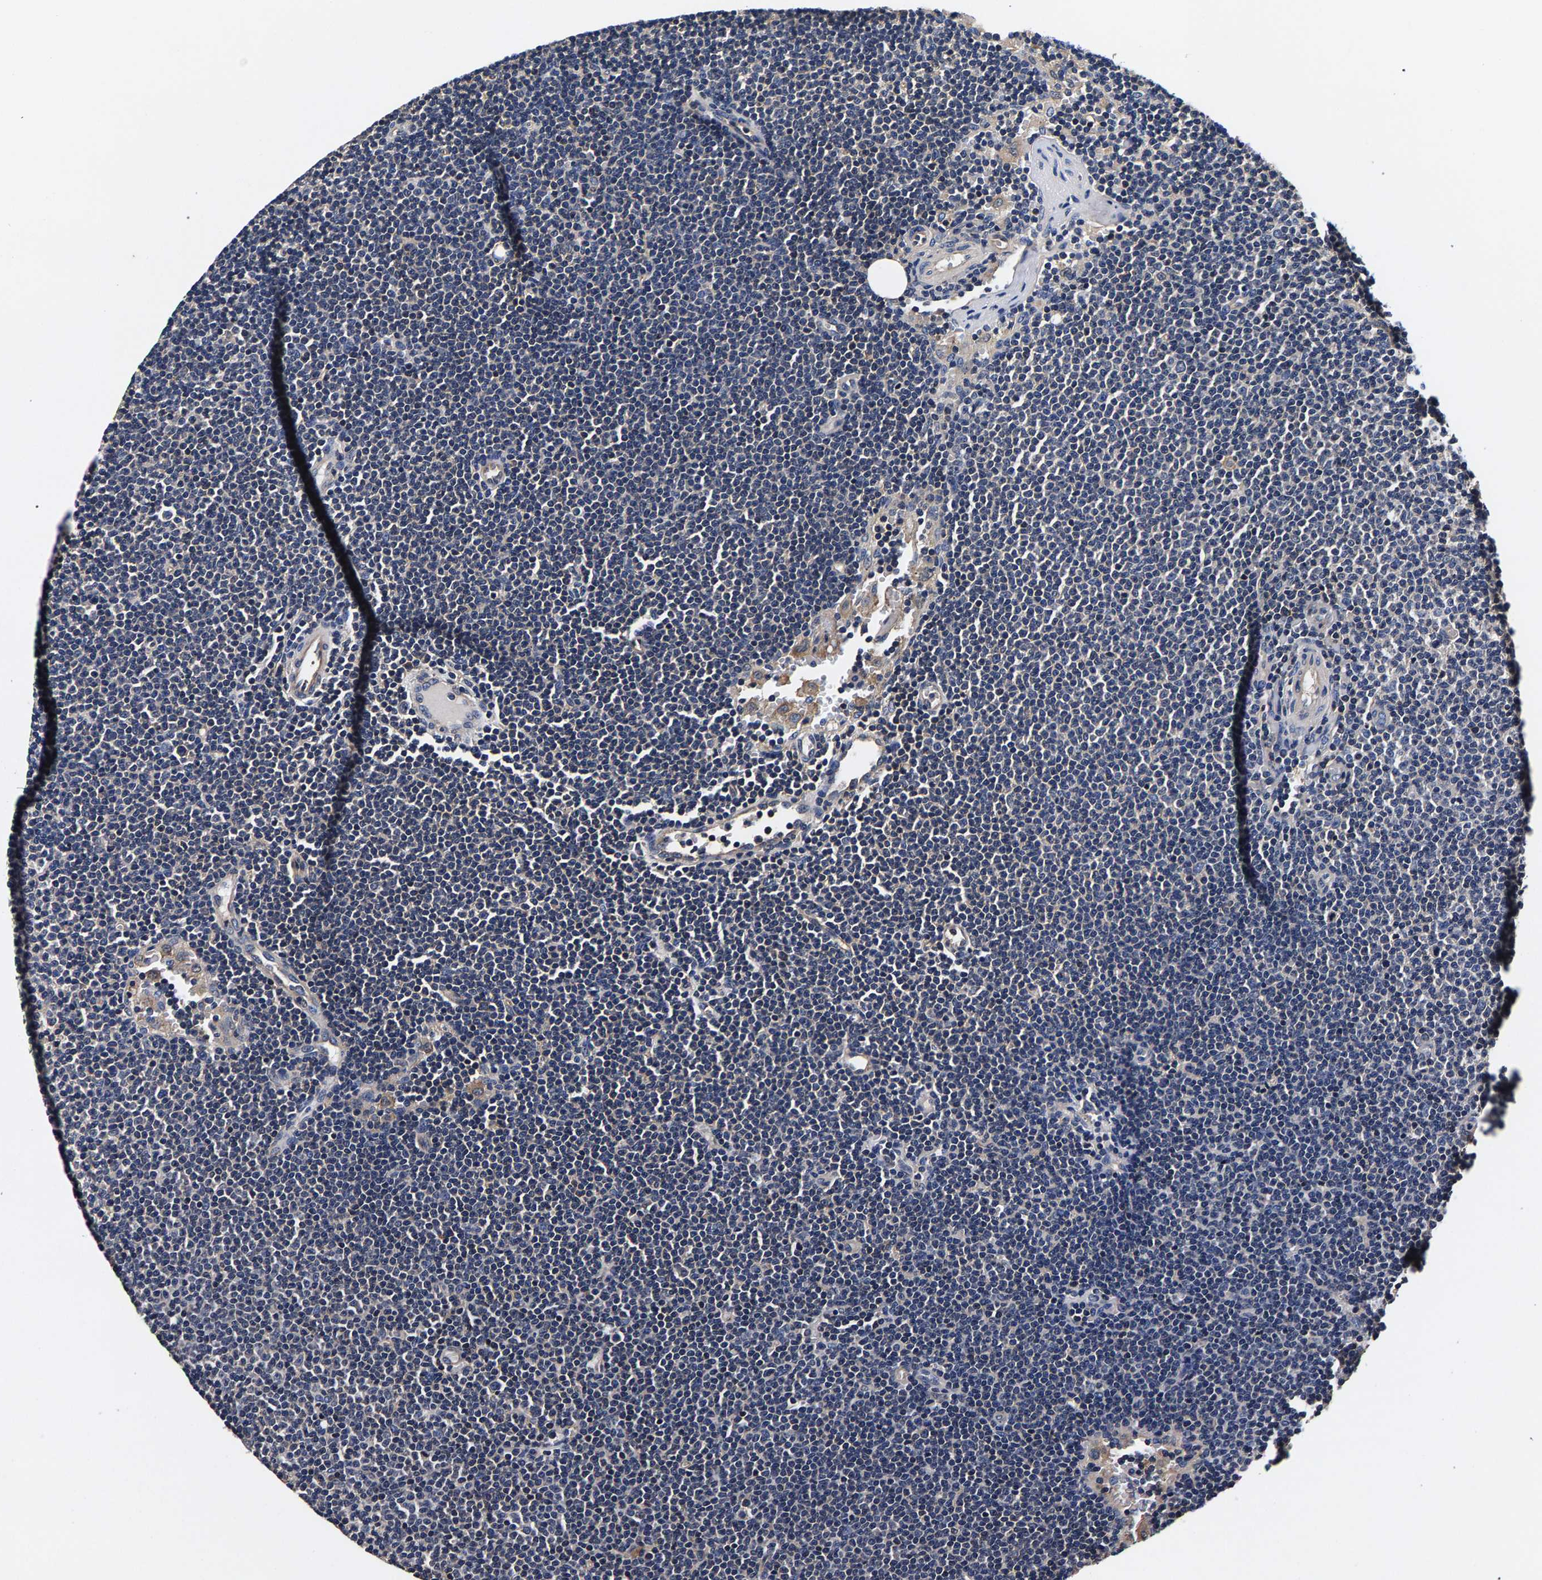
{"staining": {"intensity": "negative", "quantity": "none", "location": "none"}, "tissue": "lymphoma", "cell_type": "Tumor cells", "image_type": "cancer", "snomed": [{"axis": "morphology", "description": "Malignant lymphoma, non-Hodgkin's type, Low grade"}, {"axis": "topography", "description": "Lymph node"}], "caption": "Micrograph shows no protein staining in tumor cells of lymphoma tissue.", "gene": "MARCHF7", "patient": {"sex": "female", "age": 53}}